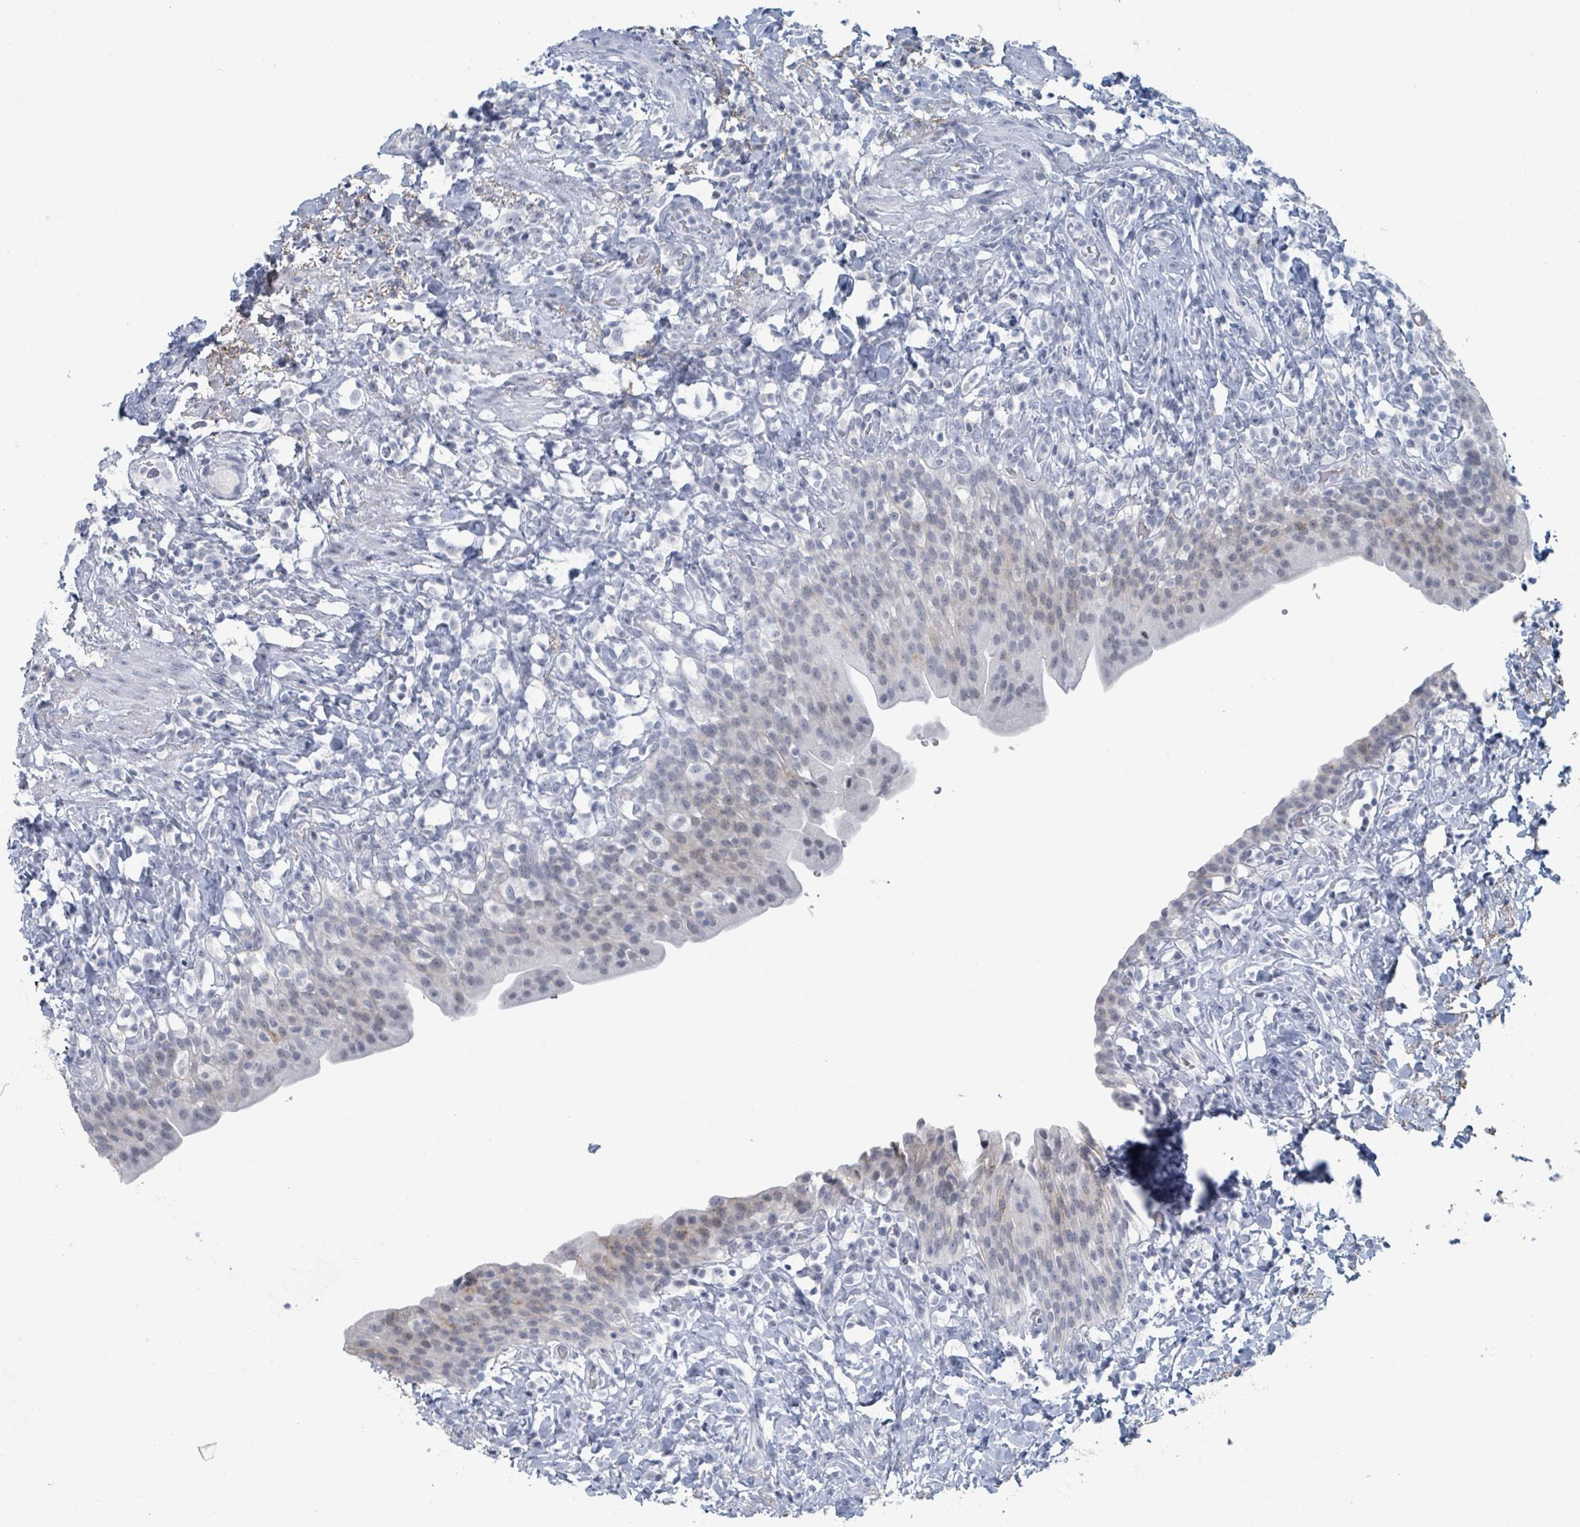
{"staining": {"intensity": "weak", "quantity": "<25%", "location": "nuclear"}, "tissue": "urinary bladder", "cell_type": "Urothelial cells", "image_type": "normal", "snomed": [{"axis": "morphology", "description": "Normal tissue, NOS"}, {"axis": "morphology", "description": "Inflammation, NOS"}, {"axis": "topography", "description": "Urinary bladder"}], "caption": "Immunohistochemistry (IHC) image of benign human urinary bladder stained for a protein (brown), which shows no staining in urothelial cells. (DAB (3,3'-diaminobenzidine) immunohistochemistry (IHC) visualized using brightfield microscopy, high magnification).", "gene": "GPR15LG", "patient": {"sex": "male", "age": 64}}